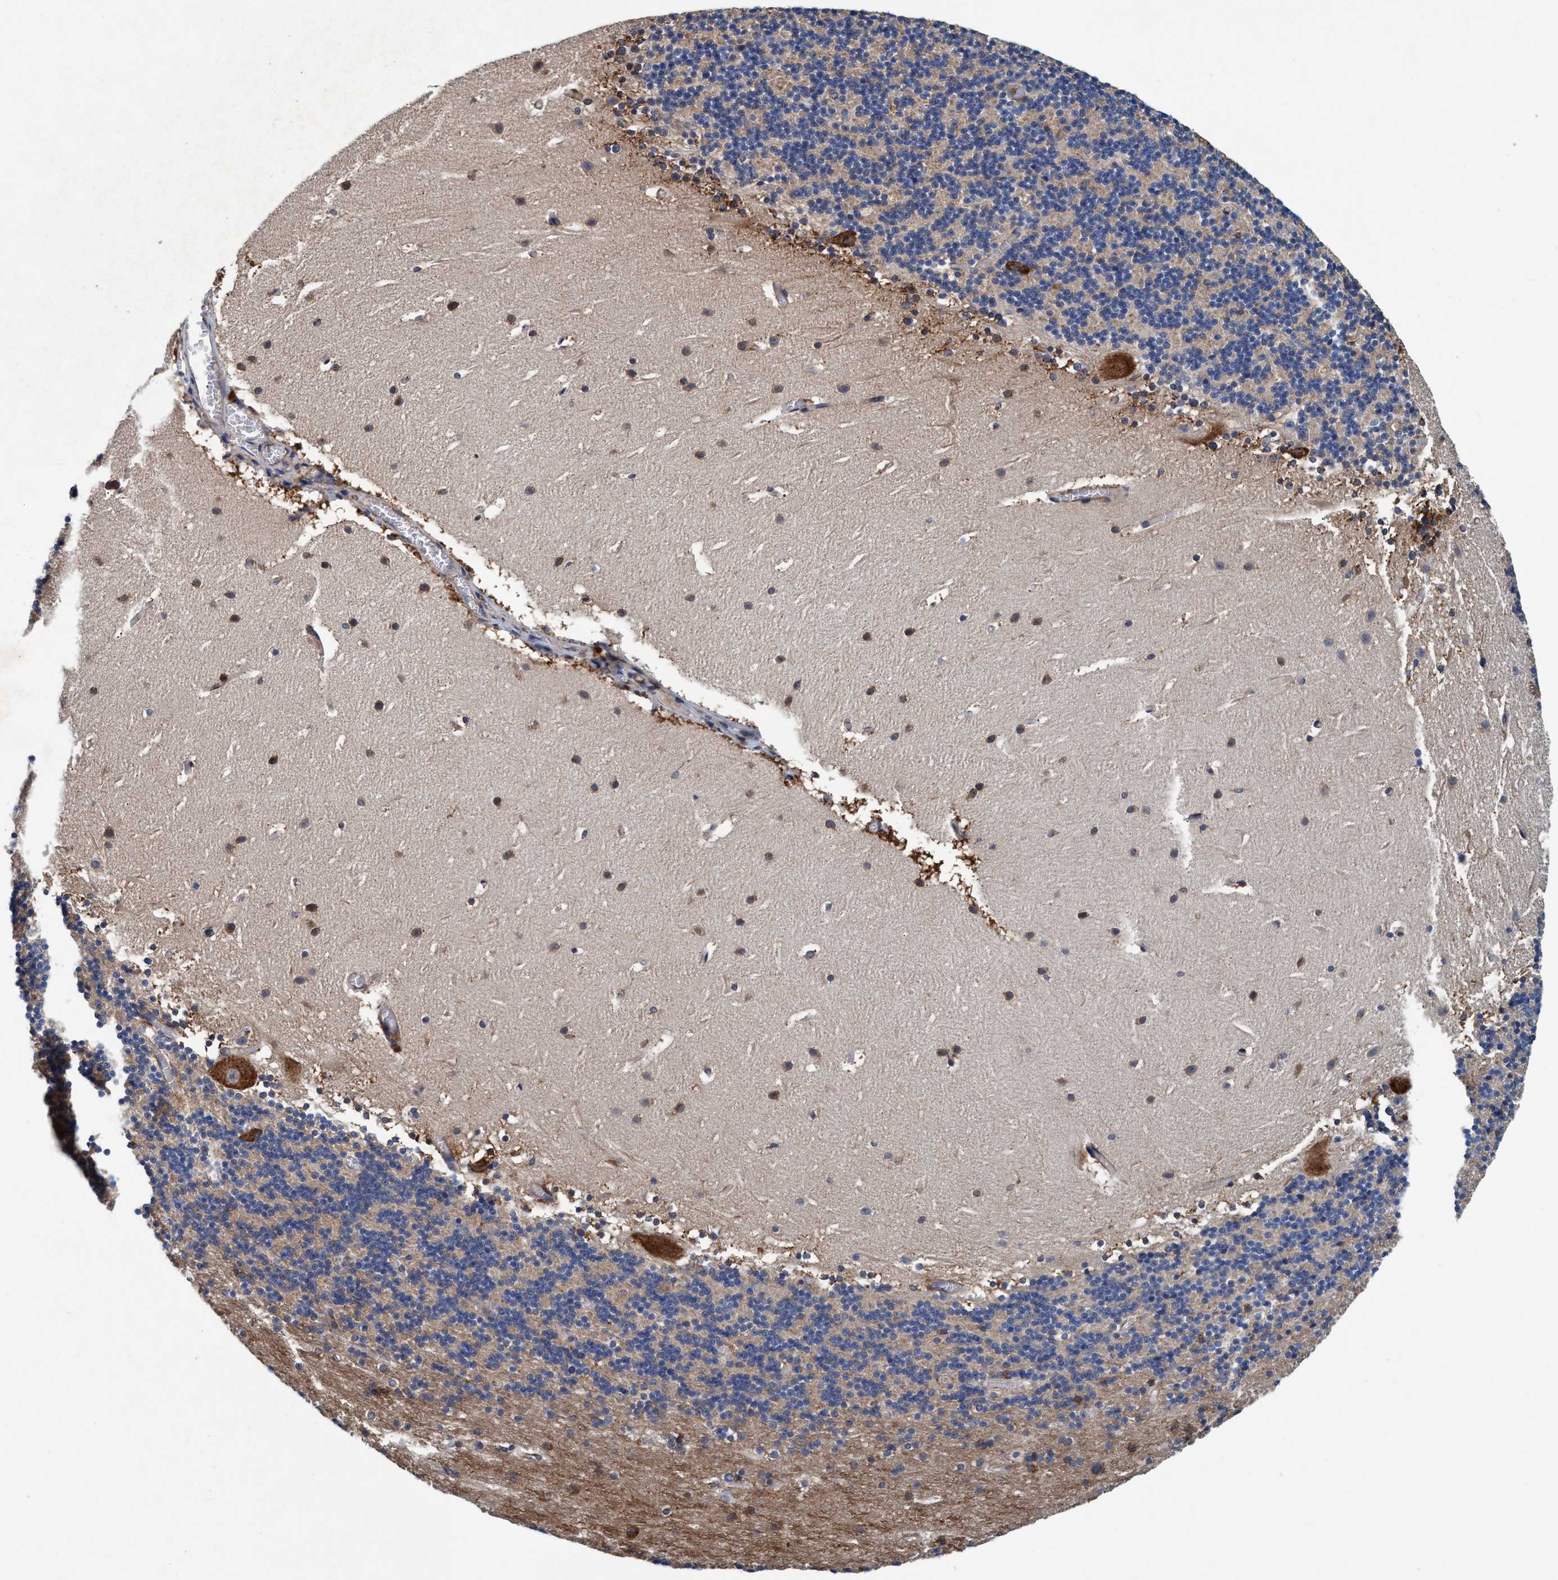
{"staining": {"intensity": "weak", "quantity": "<25%", "location": "cytoplasmic/membranous"}, "tissue": "cerebellum", "cell_type": "Cells in granular layer", "image_type": "normal", "snomed": [{"axis": "morphology", "description": "Normal tissue, NOS"}, {"axis": "topography", "description": "Cerebellum"}], "caption": "Protein analysis of unremarkable cerebellum reveals no significant expression in cells in granular layer. Brightfield microscopy of immunohistochemistry (IHC) stained with DAB (brown) and hematoxylin (blue), captured at high magnification.", "gene": "ENDOG", "patient": {"sex": "male", "age": 45}}